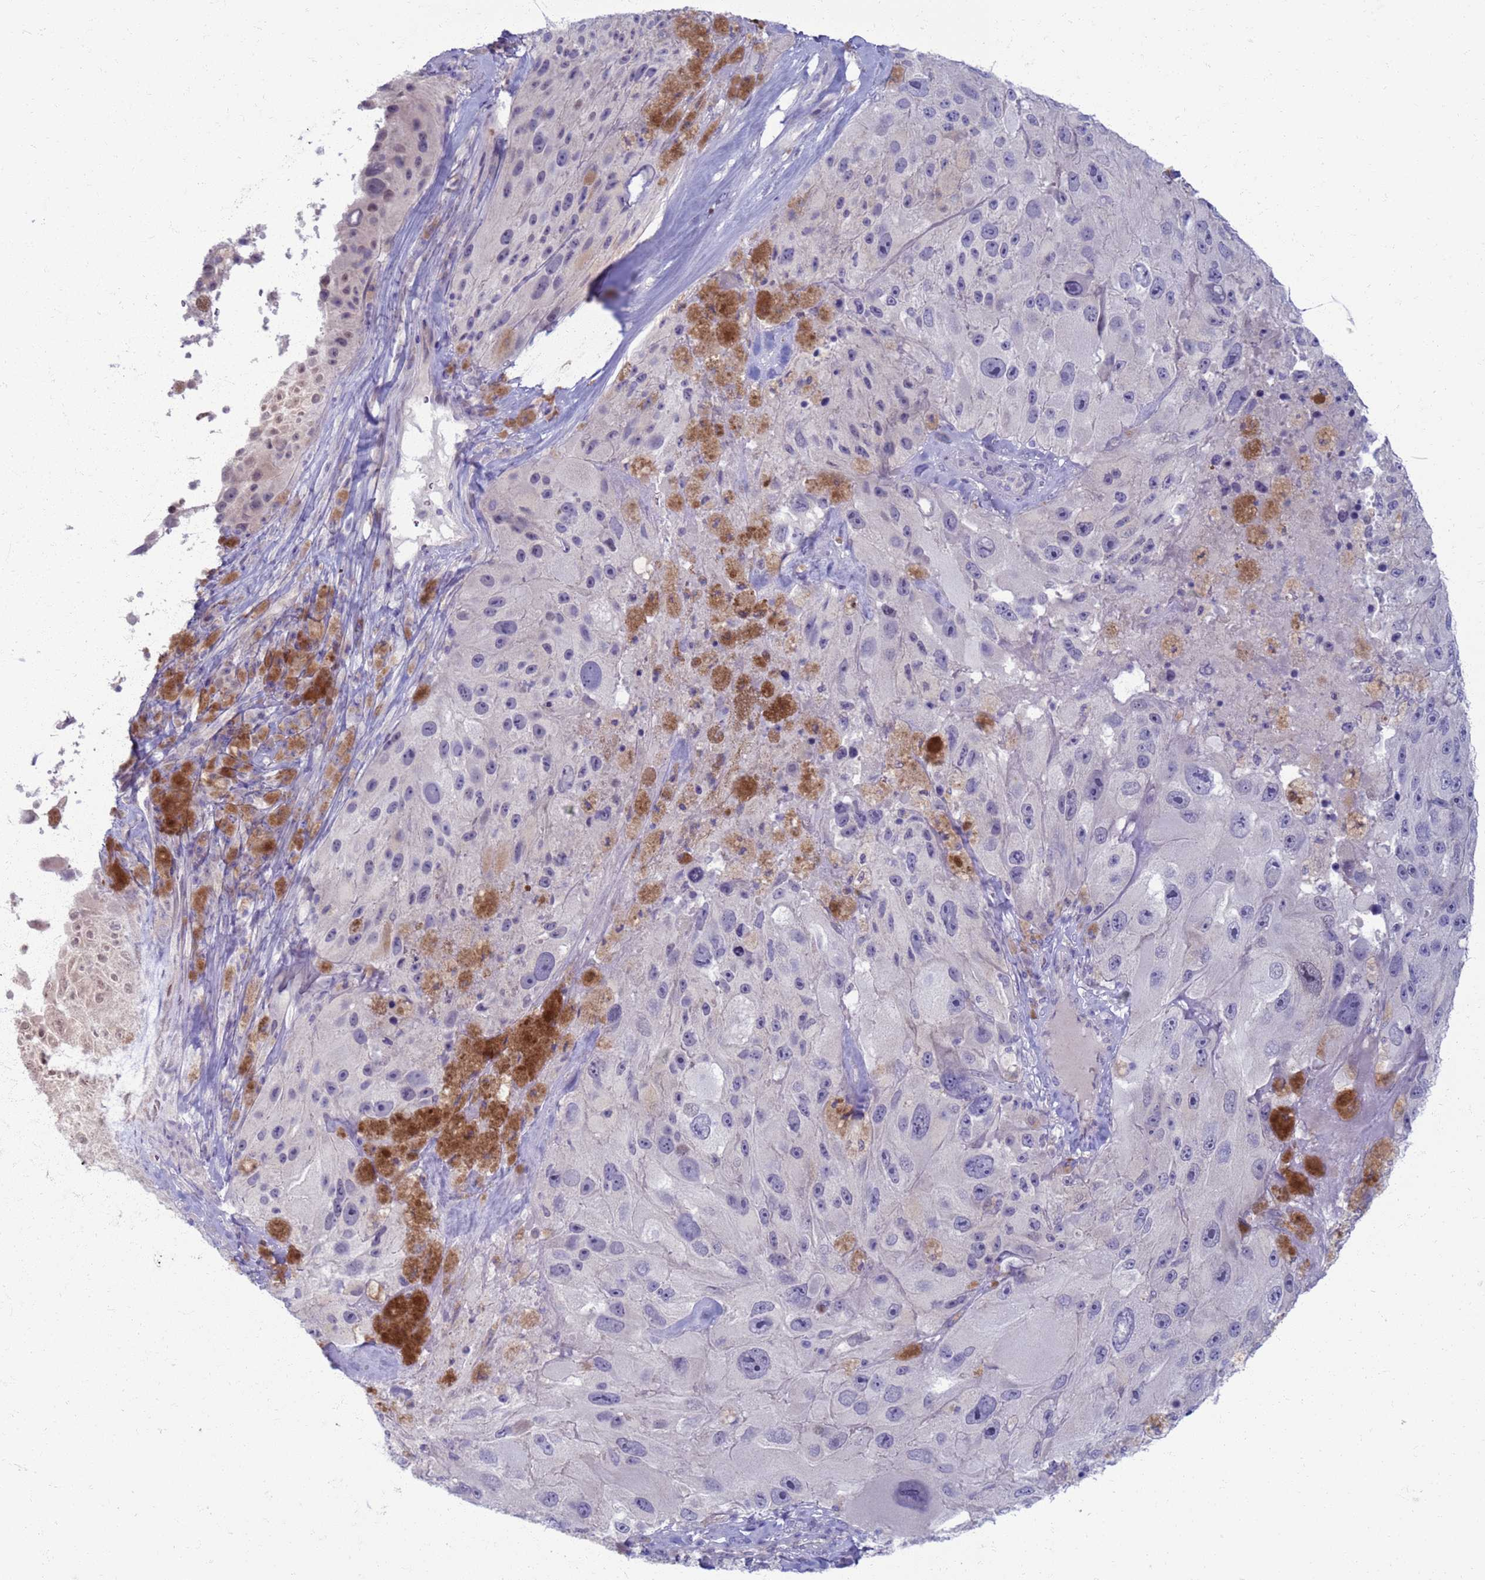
{"staining": {"intensity": "negative", "quantity": "none", "location": "none"}, "tissue": "melanoma", "cell_type": "Tumor cells", "image_type": "cancer", "snomed": [{"axis": "morphology", "description": "Malignant melanoma, Metastatic site"}, {"axis": "topography", "description": "Lymph node"}], "caption": "Melanoma was stained to show a protein in brown. There is no significant positivity in tumor cells.", "gene": "CLCA2", "patient": {"sex": "male", "age": 62}}